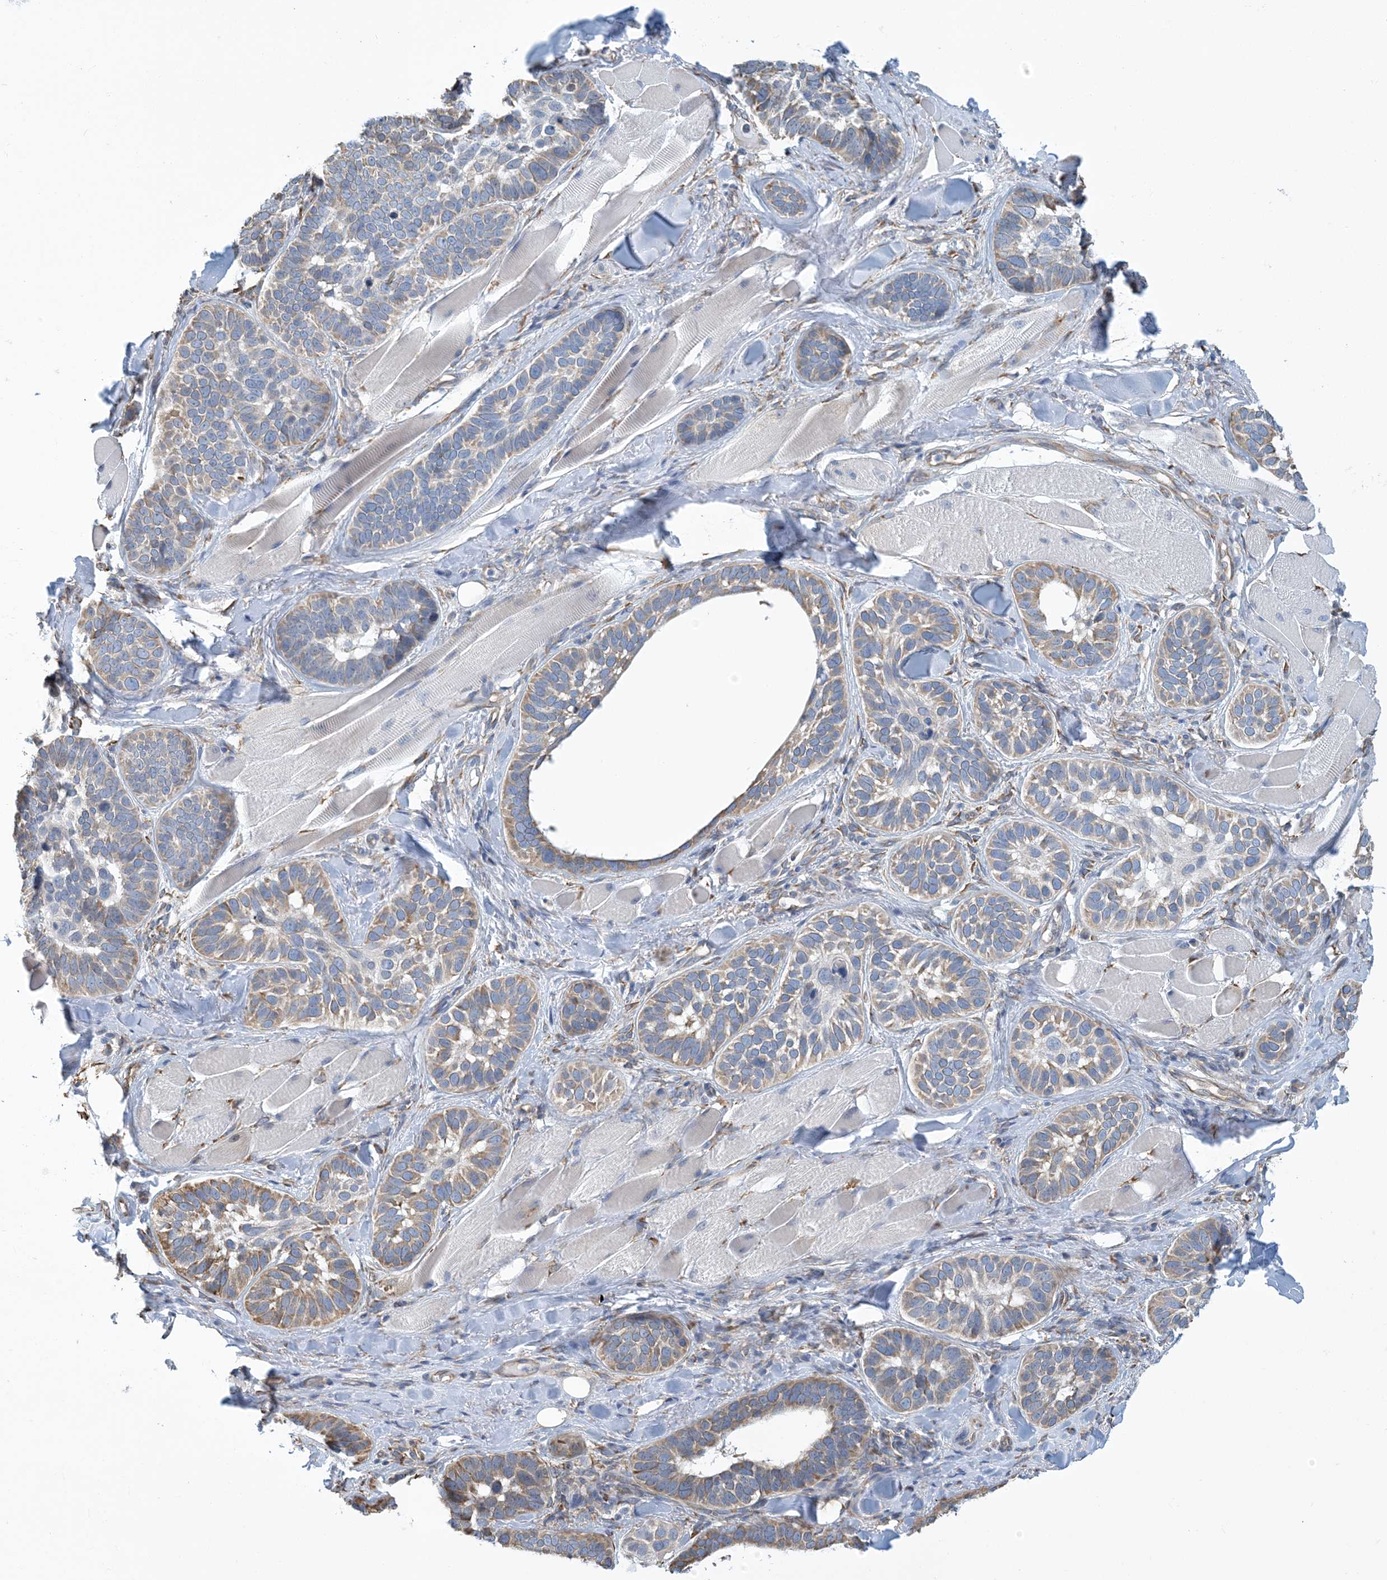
{"staining": {"intensity": "weak", "quantity": ">75%", "location": "cytoplasmic/membranous"}, "tissue": "skin cancer", "cell_type": "Tumor cells", "image_type": "cancer", "snomed": [{"axis": "morphology", "description": "Basal cell carcinoma"}, {"axis": "topography", "description": "Skin"}], "caption": "Skin cancer (basal cell carcinoma) tissue exhibits weak cytoplasmic/membranous expression in about >75% of tumor cells (DAB (3,3'-diaminobenzidine) IHC with brightfield microscopy, high magnification).", "gene": "CCDC14", "patient": {"sex": "male", "age": 62}}